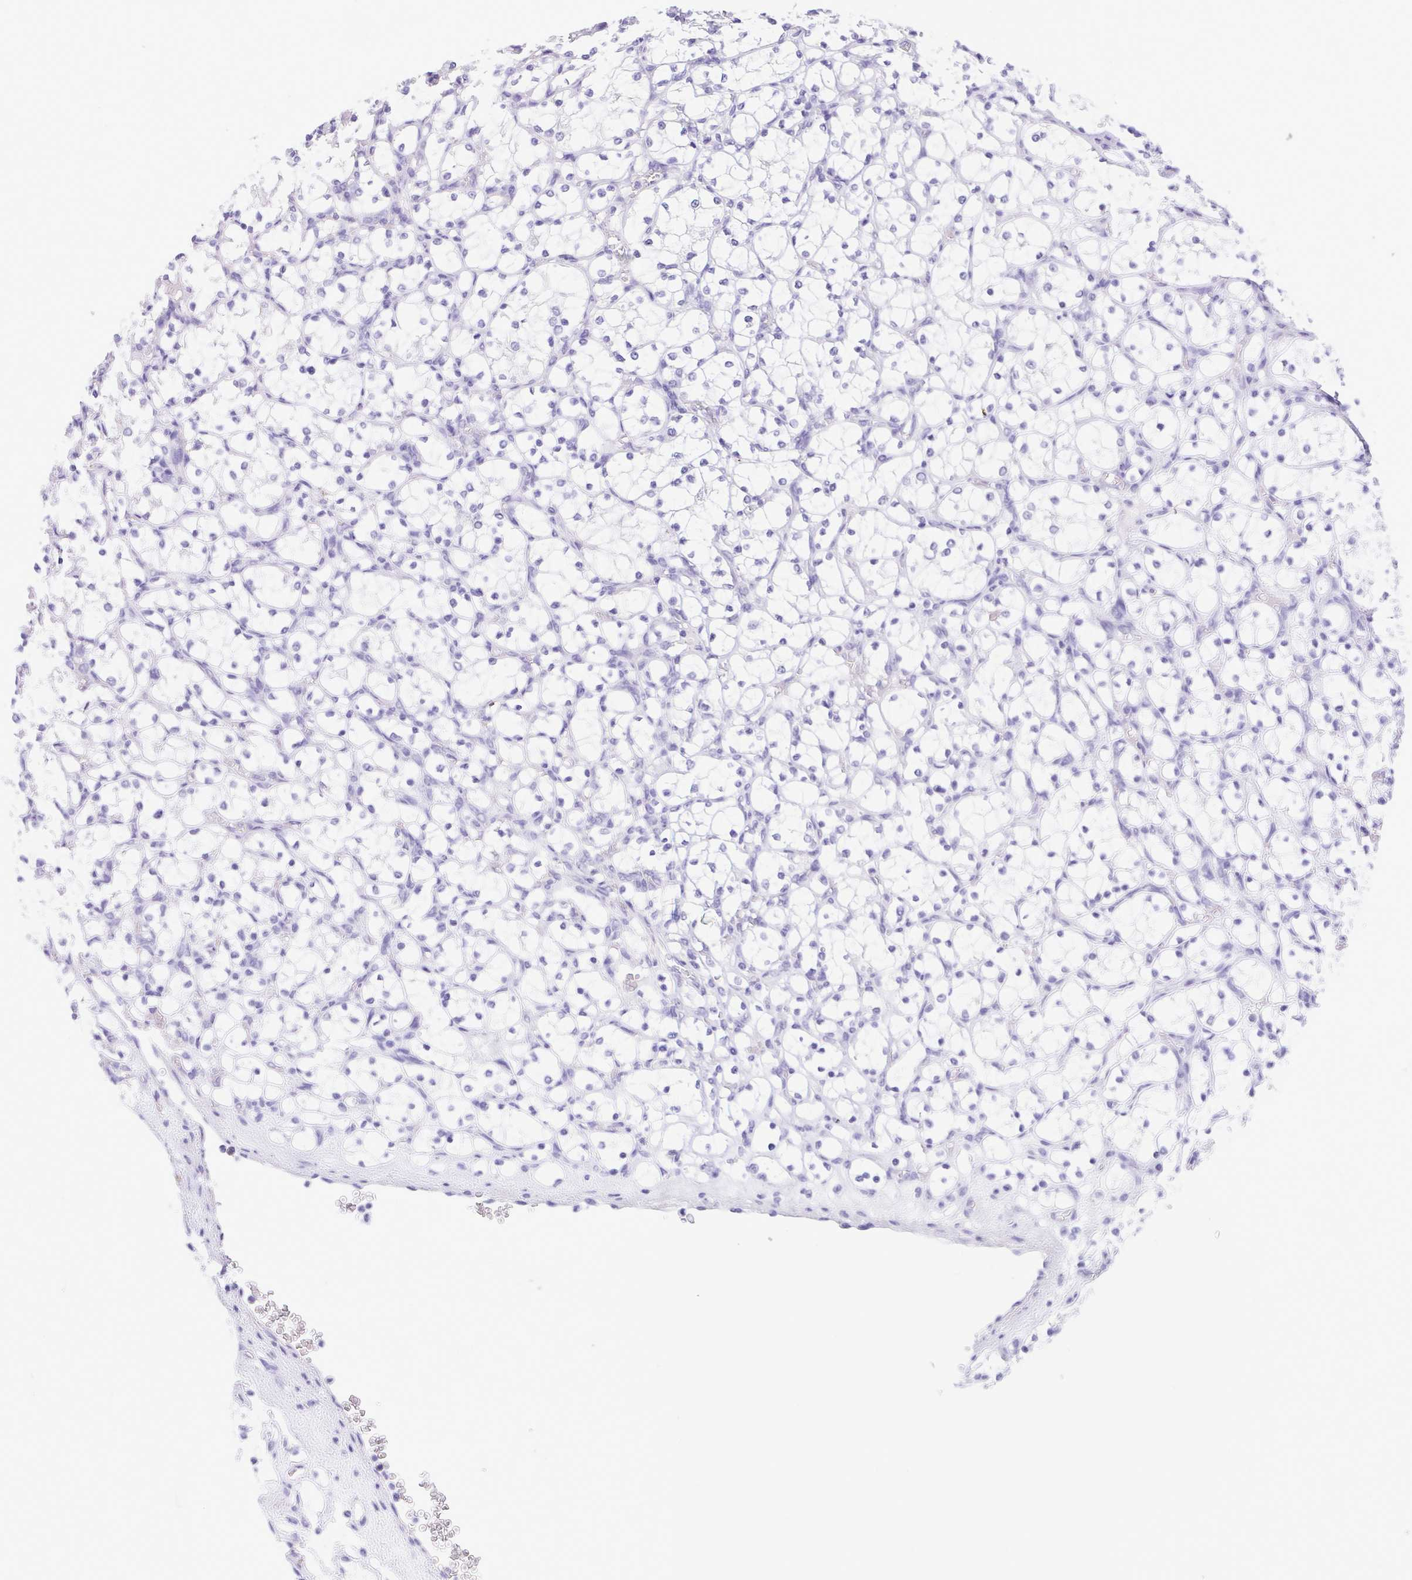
{"staining": {"intensity": "negative", "quantity": "none", "location": "none"}, "tissue": "renal cancer", "cell_type": "Tumor cells", "image_type": "cancer", "snomed": [{"axis": "morphology", "description": "Adenocarcinoma, NOS"}, {"axis": "topography", "description": "Kidney"}], "caption": "An immunohistochemistry (IHC) histopathology image of renal cancer (adenocarcinoma) is shown. There is no staining in tumor cells of renal cancer (adenocarcinoma).", "gene": "OVGP1", "patient": {"sex": "female", "age": 69}}